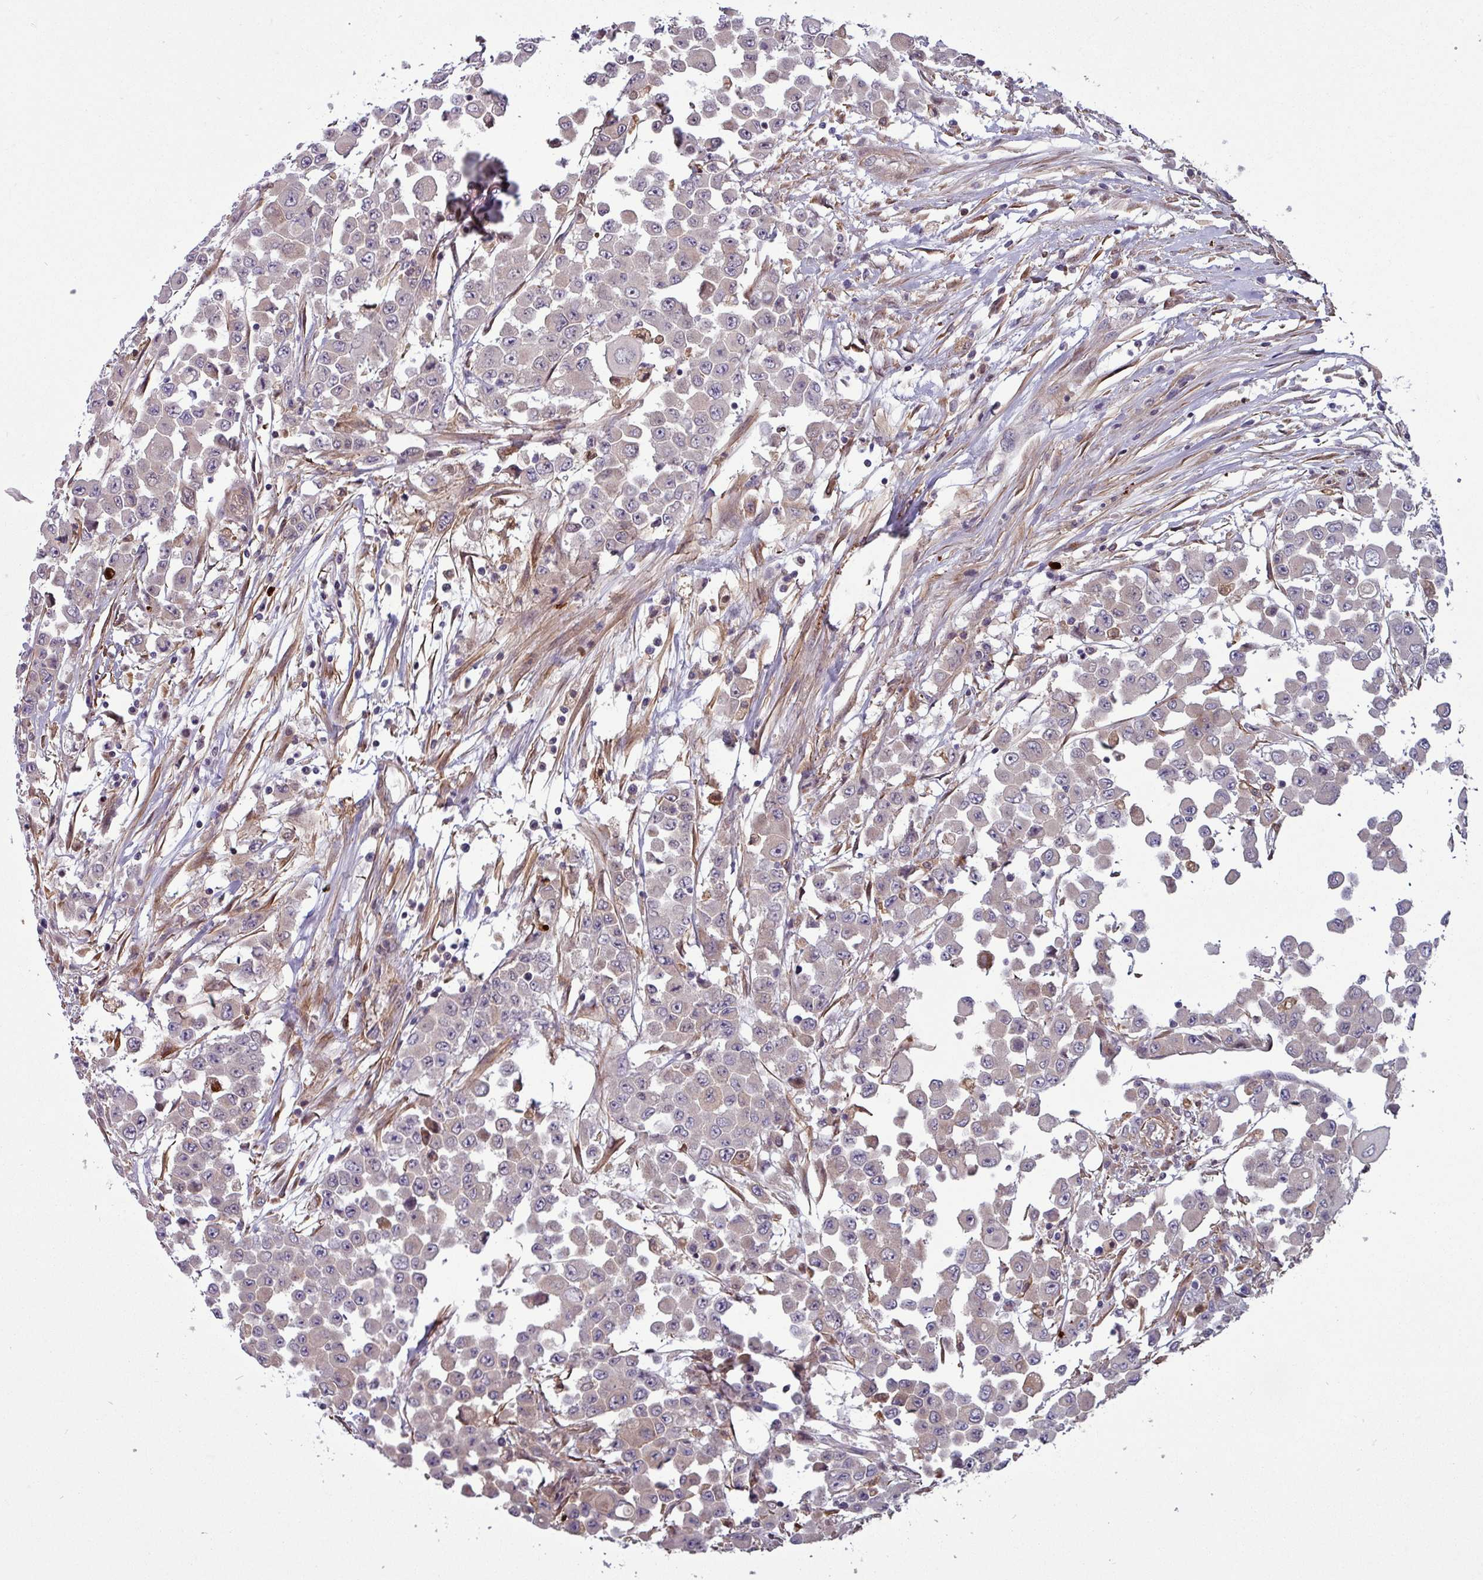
{"staining": {"intensity": "negative", "quantity": "none", "location": "none"}, "tissue": "colorectal cancer", "cell_type": "Tumor cells", "image_type": "cancer", "snomed": [{"axis": "morphology", "description": "Adenocarcinoma, NOS"}, {"axis": "topography", "description": "Colon"}], "caption": "Protein analysis of colorectal cancer (adenocarcinoma) demonstrates no significant positivity in tumor cells. (Immunohistochemistry (ihc), brightfield microscopy, high magnification).", "gene": "PCED1A", "patient": {"sex": "male", "age": 51}}